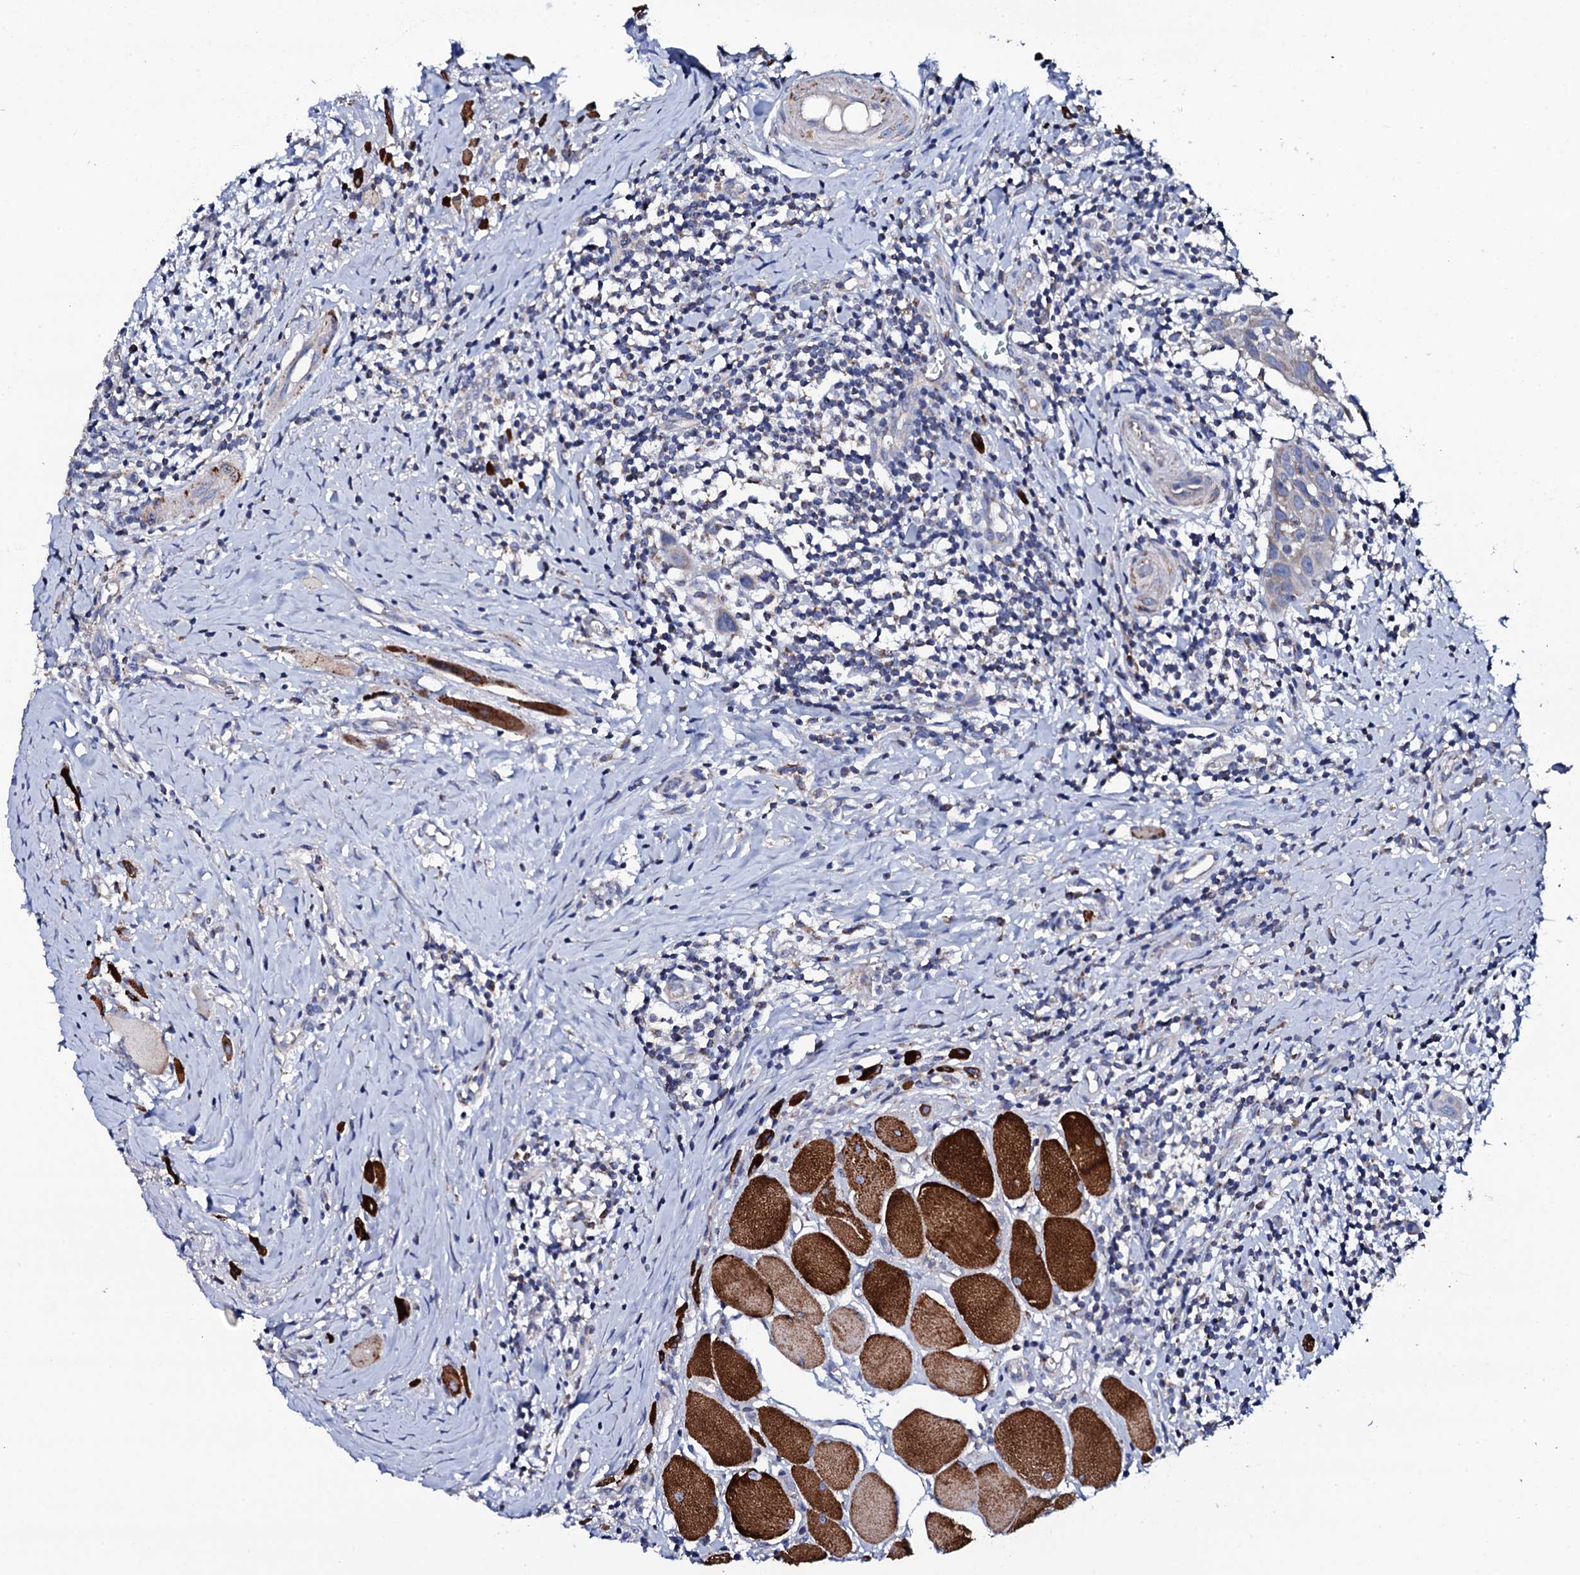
{"staining": {"intensity": "weak", "quantity": "<25%", "location": "cytoplasmic/membranous"}, "tissue": "head and neck cancer", "cell_type": "Tumor cells", "image_type": "cancer", "snomed": [{"axis": "morphology", "description": "Squamous cell carcinoma, NOS"}, {"axis": "topography", "description": "Oral tissue"}, {"axis": "topography", "description": "Head-Neck"}], "caption": "An immunohistochemistry (IHC) micrograph of head and neck squamous cell carcinoma is shown. There is no staining in tumor cells of head and neck squamous cell carcinoma.", "gene": "TCAF2", "patient": {"sex": "female", "age": 50}}